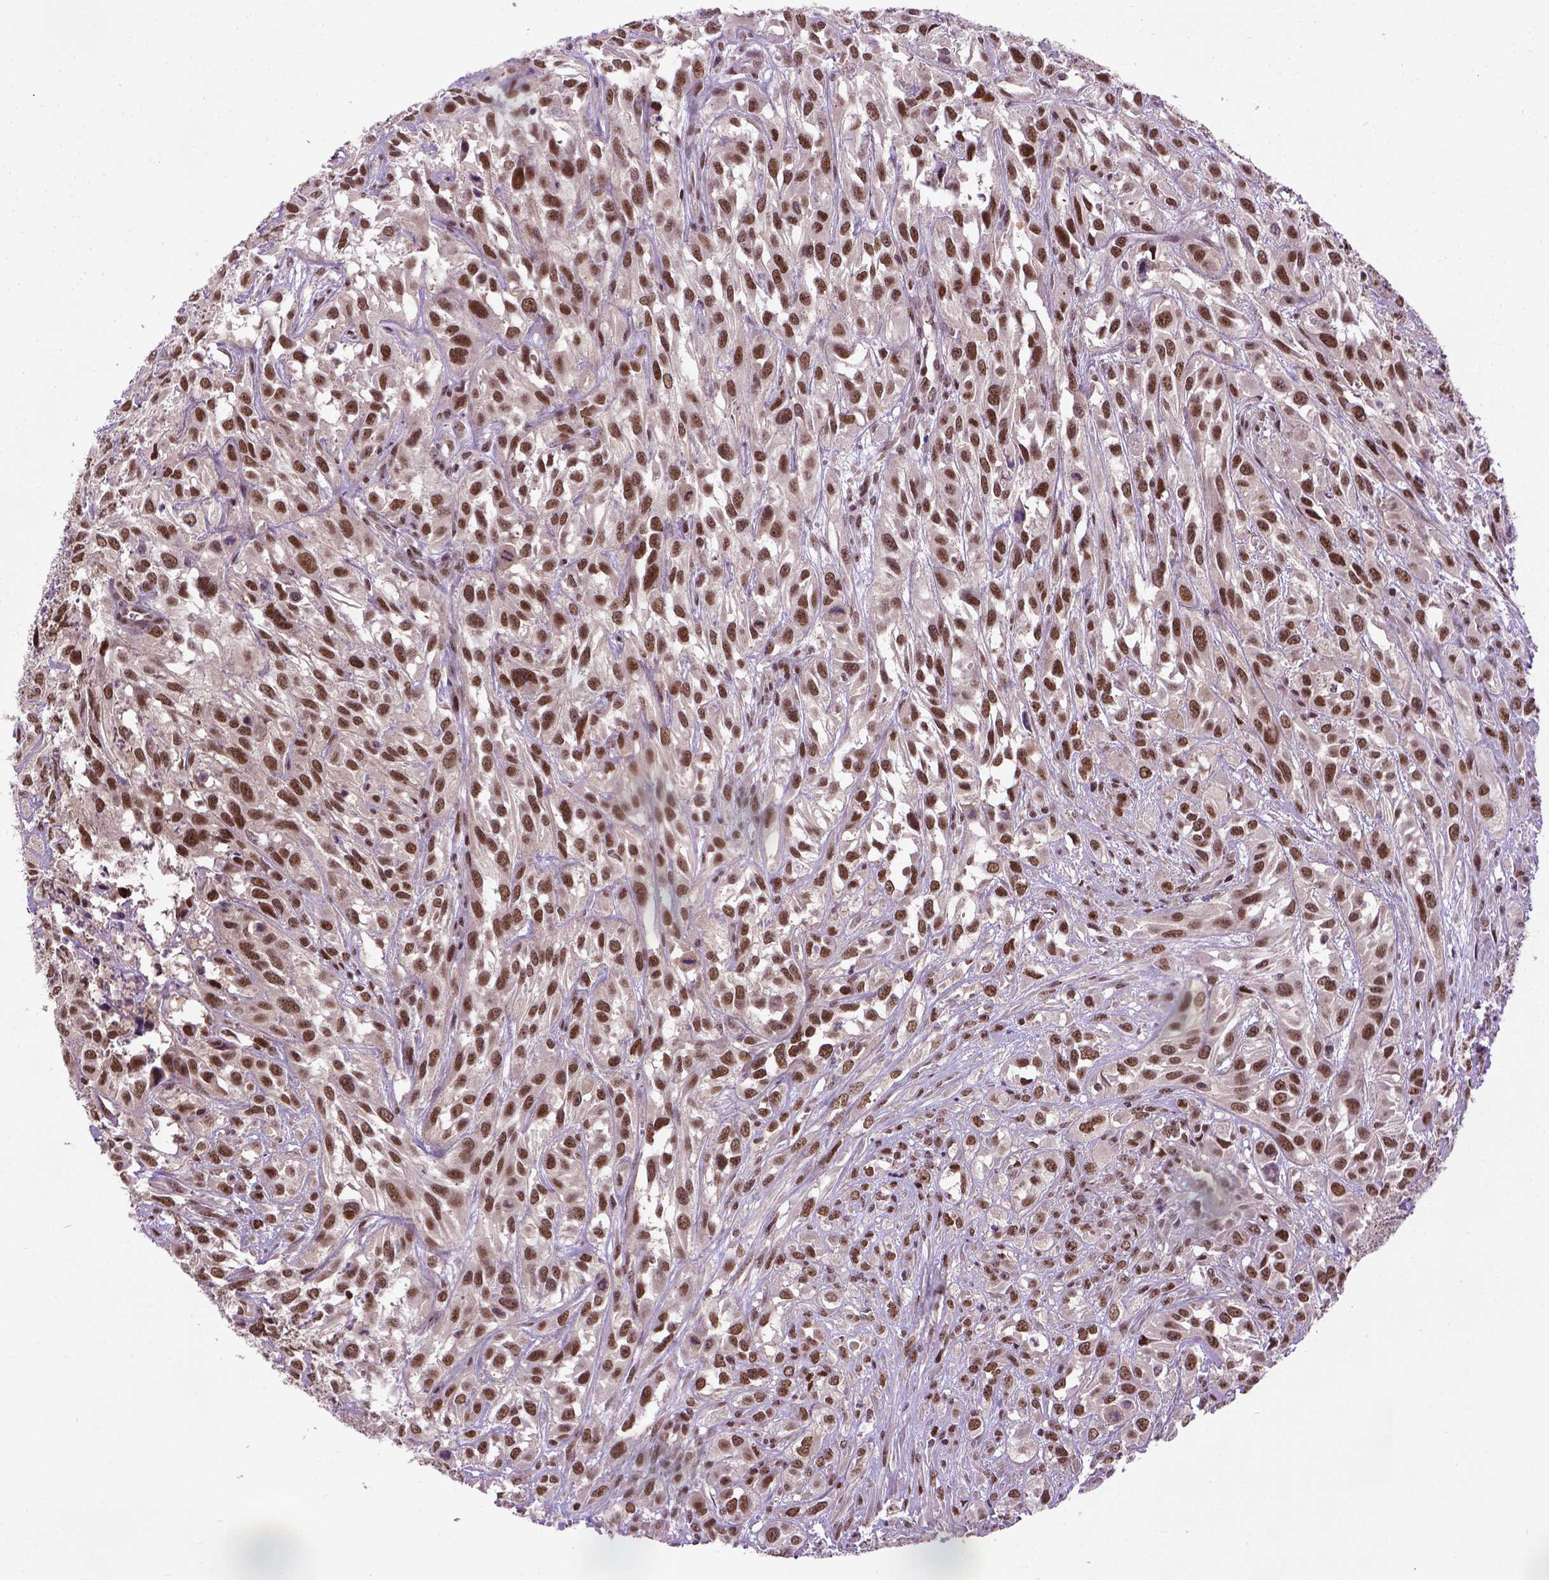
{"staining": {"intensity": "moderate", "quantity": ">75%", "location": "nuclear"}, "tissue": "urothelial cancer", "cell_type": "Tumor cells", "image_type": "cancer", "snomed": [{"axis": "morphology", "description": "Urothelial carcinoma, High grade"}, {"axis": "topography", "description": "Urinary bladder"}], "caption": "High-magnification brightfield microscopy of high-grade urothelial carcinoma stained with DAB (3,3'-diaminobenzidine) (brown) and counterstained with hematoxylin (blue). tumor cells exhibit moderate nuclear positivity is identified in approximately>75% of cells.", "gene": "UBA3", "patient": {"sex": "male", "age": 67}}